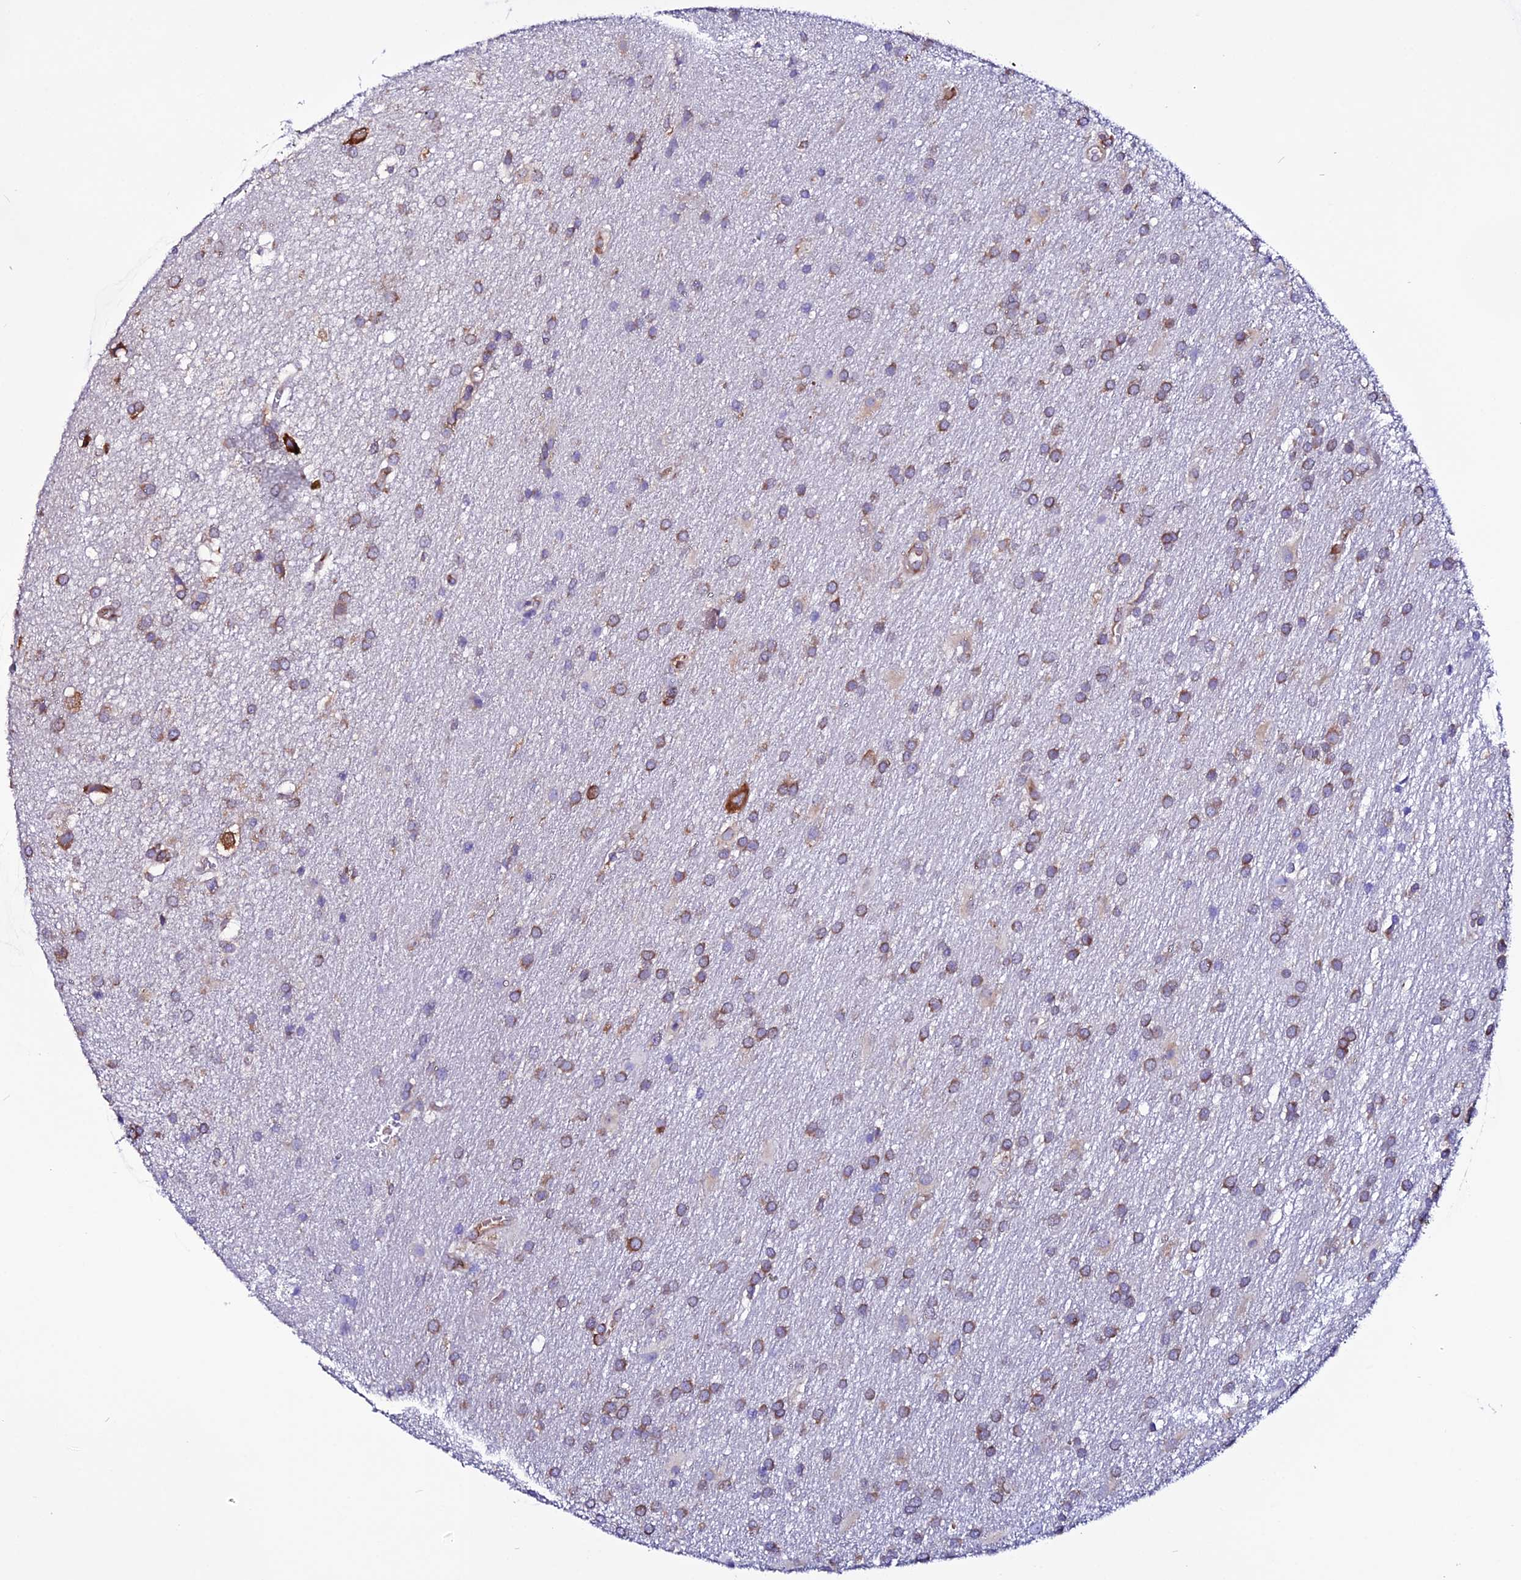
{"staining": {"intensity": "moderate", "quantity": ">75%", "location": "cytoplasmic/membranous"}, "tissue": "glioma", "cell_type": "Tumor cells", "image_type": "cancer", "snomed": [{"axis": "morphology", "description": "Glioma, malignant, Low grade"}, {"axis": "topography", "description": "Brain"}], "caption": "The histopathology image shows immunohistochemical staining of glioma. There is moderate cytoplasmic/membranous staining is appreciated in approximately >75% of tumor cells.", "gene": "EEF1G", "patient": {"sex": "male", "age": 66}}